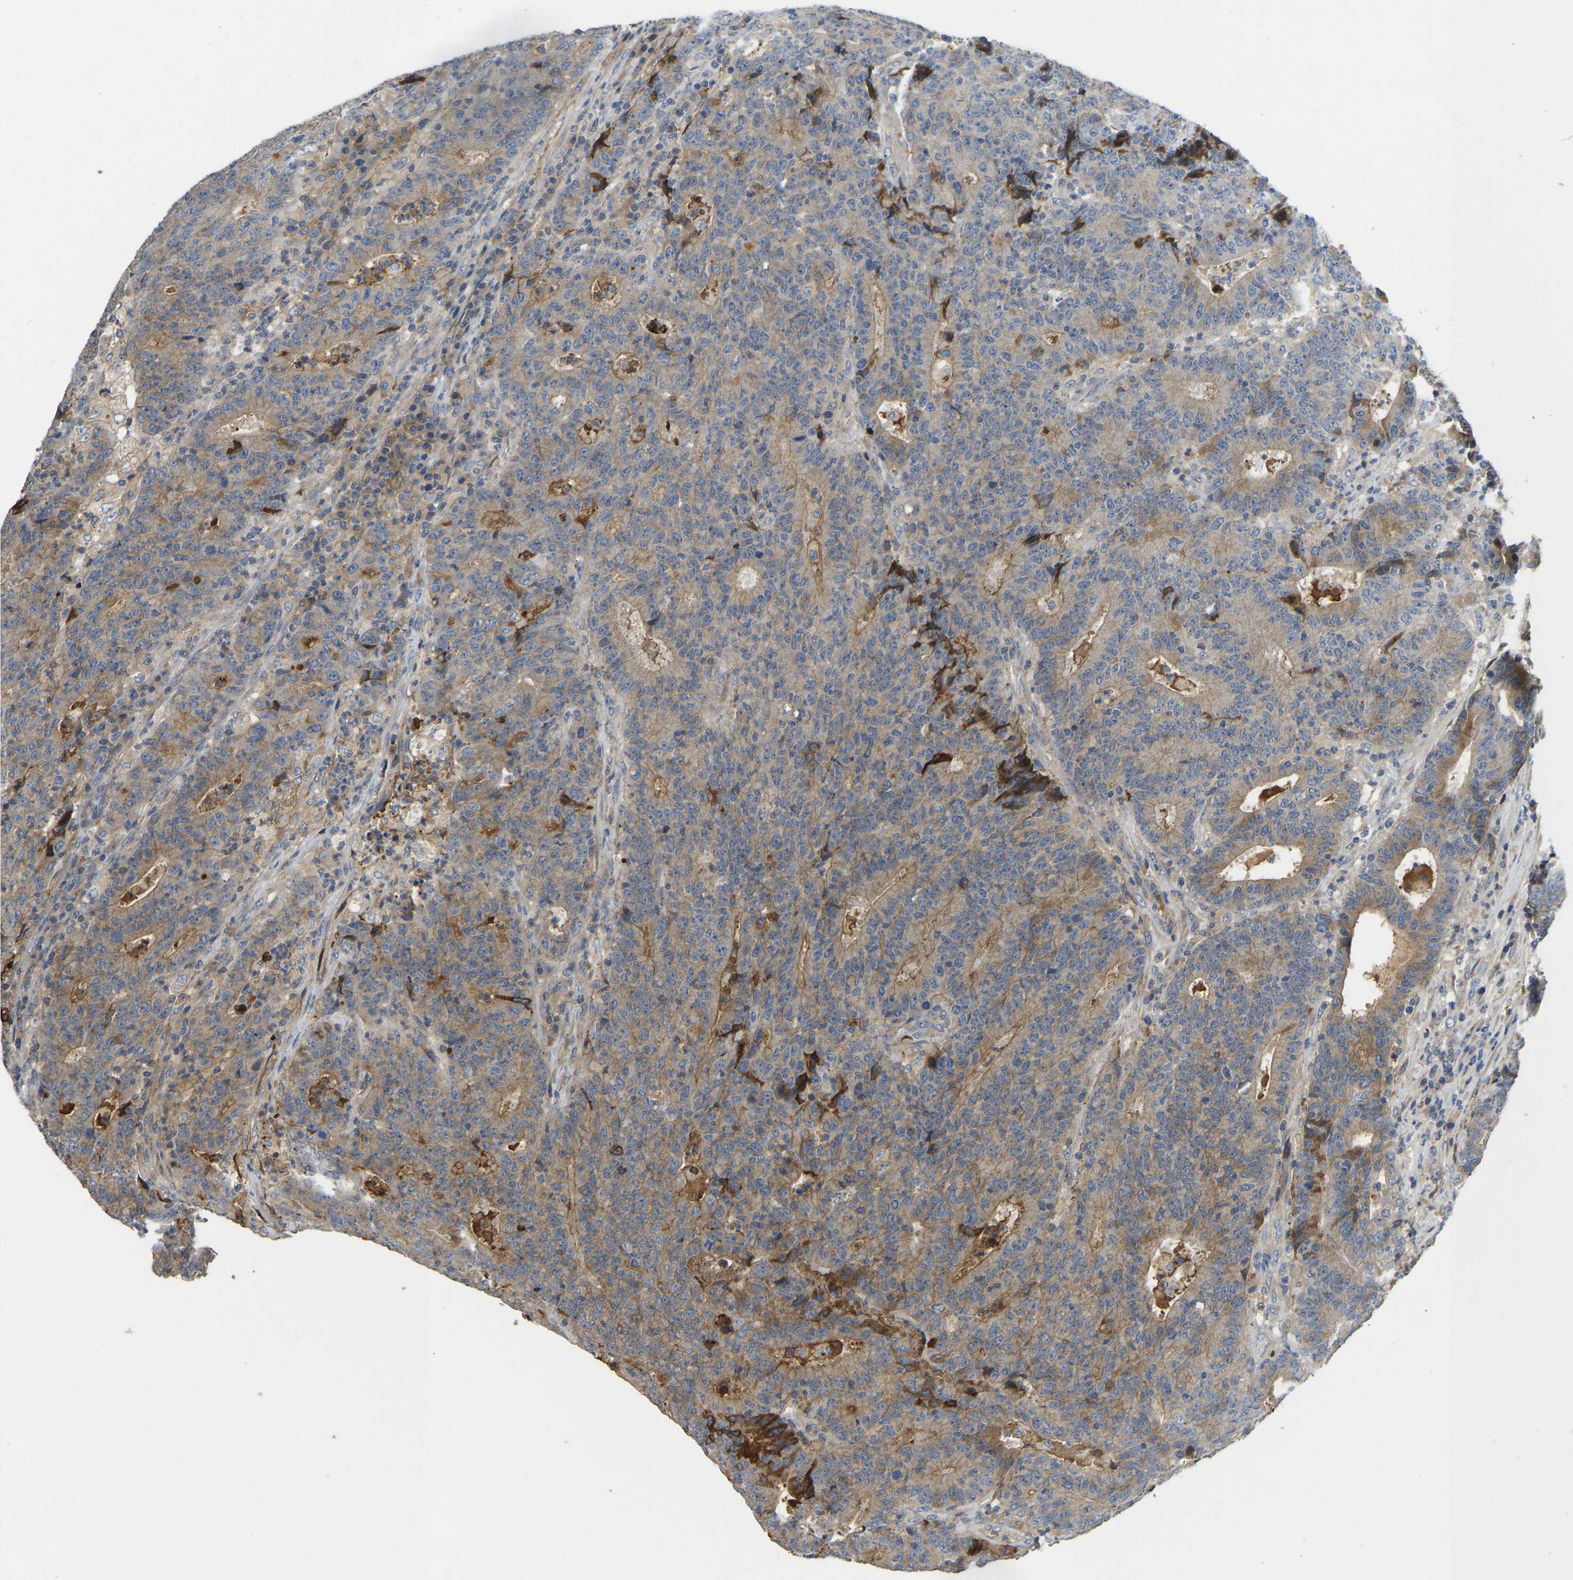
{"staining": {"intensity": "moderate", "quantity": ">75%", "location": "cytoplasmic/membranous,nuclear"}, "tissue": "colorectal cancer", "cell_type": "Tumor cells", "image_type": "cancer", "snomed": [{"axis": "morphology", "description": "Adenocarcinoma, NOS"}, {"axis": "topography", "description": "Colon"}], "caption": "There is medium levels of moderate cytoplasmic/membranous and nuclear expression in tumor cells of colorectal cancer (adenocarcinoma), as demonstrated by immunohistochemical staining (brown color).", "gene": "VCPKMT", "patient": {"sex": "female", "age": 75}}